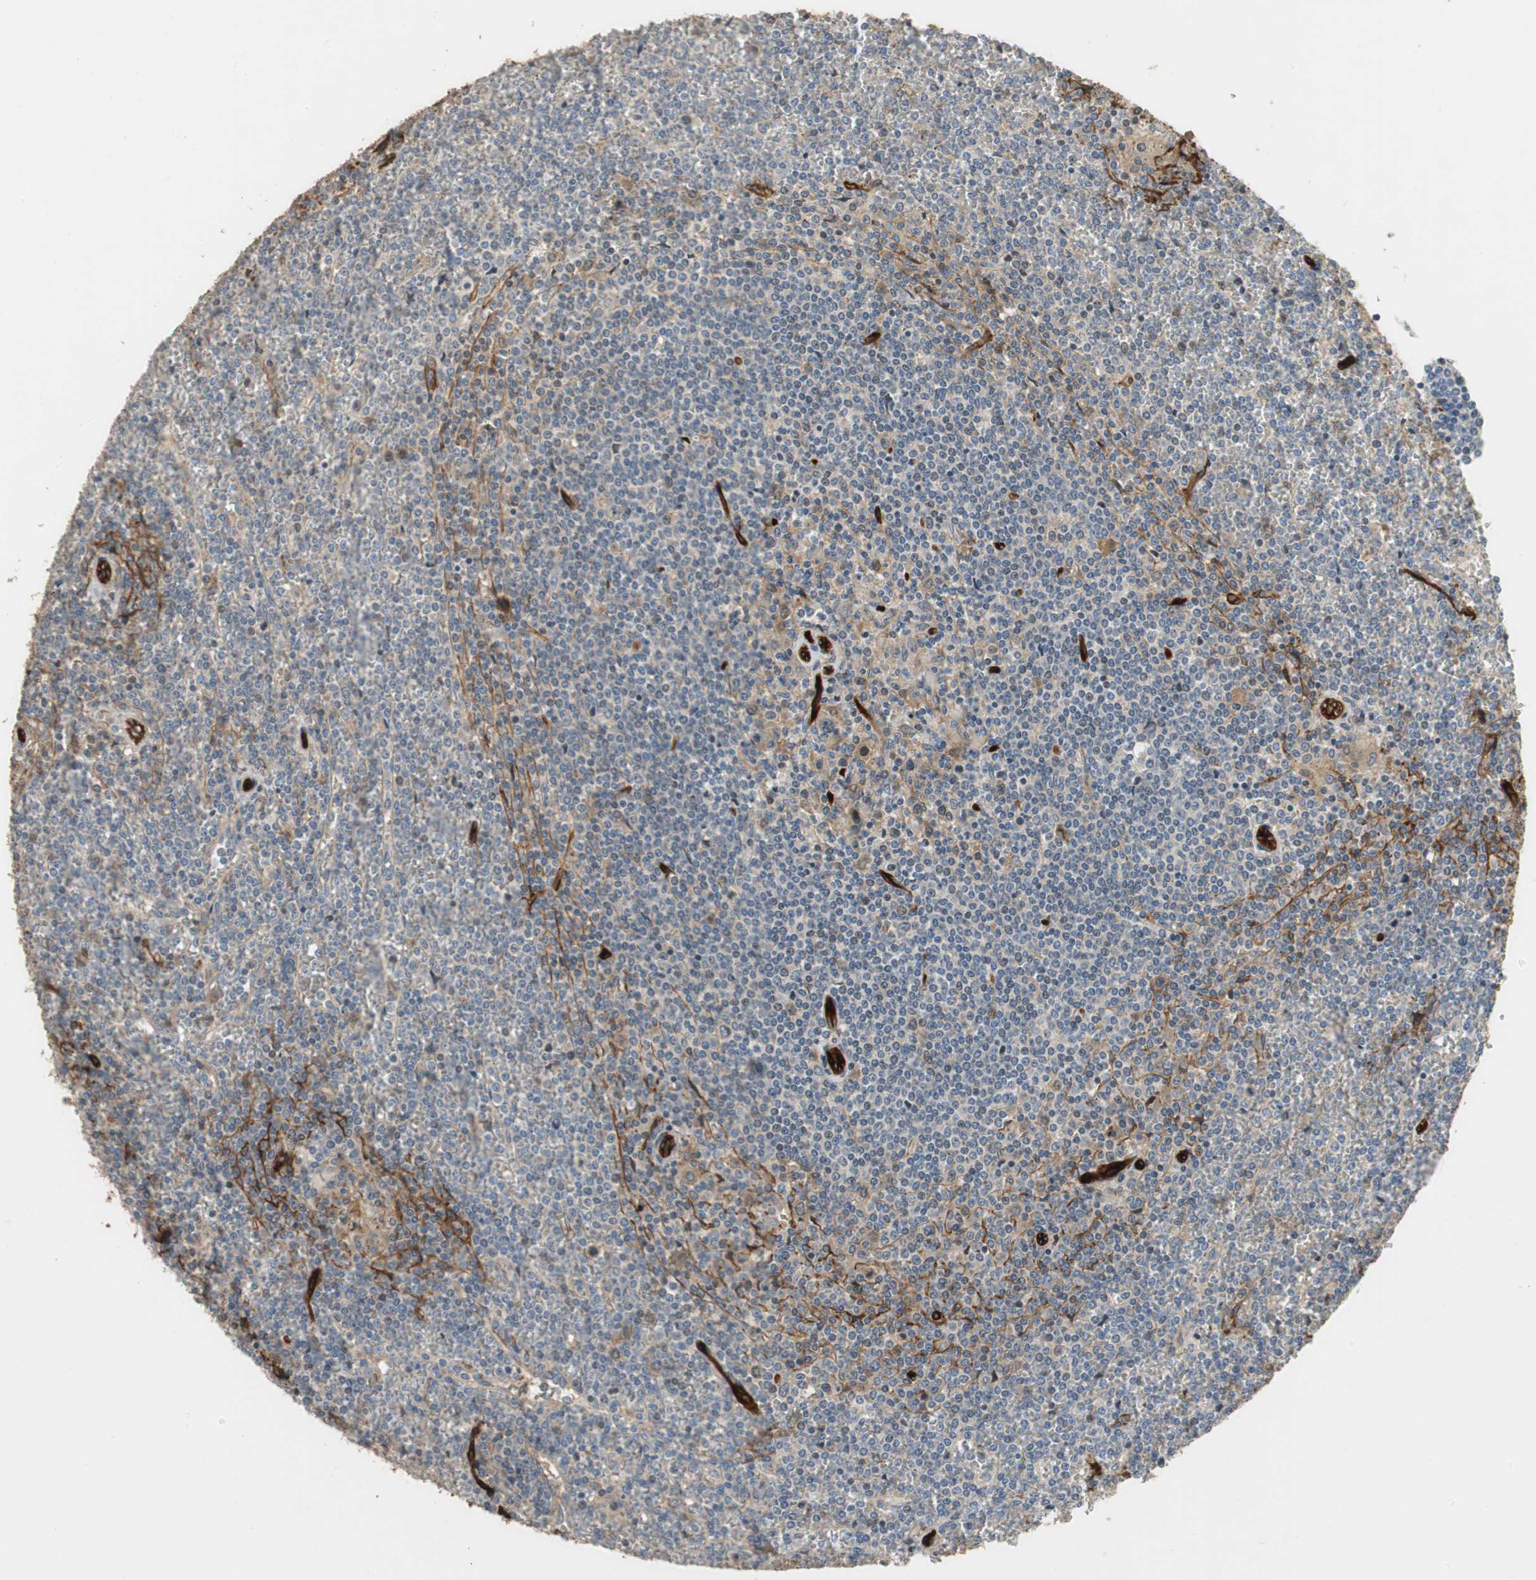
{"staining": {"intensity": "negative", "quantity": "none", "location": "none"}, "tissue": "lymphoma", "cell_type": "Tumor cells", "image_type": "cancer", "snomed": [{"axis": "morphology", "description": "Malignant lymphoma, non-Hodgkin's type, Low grade"}, {"axis": "topography", "description": "Spleen"}], "caption": "This is an IHC micrograph of low-grade malignant lymphoma, non-Hodgkin's type. There is no staining in tumor cells.", "gene": "ALPL", "patient": {"sex": "female", "age": 19}}